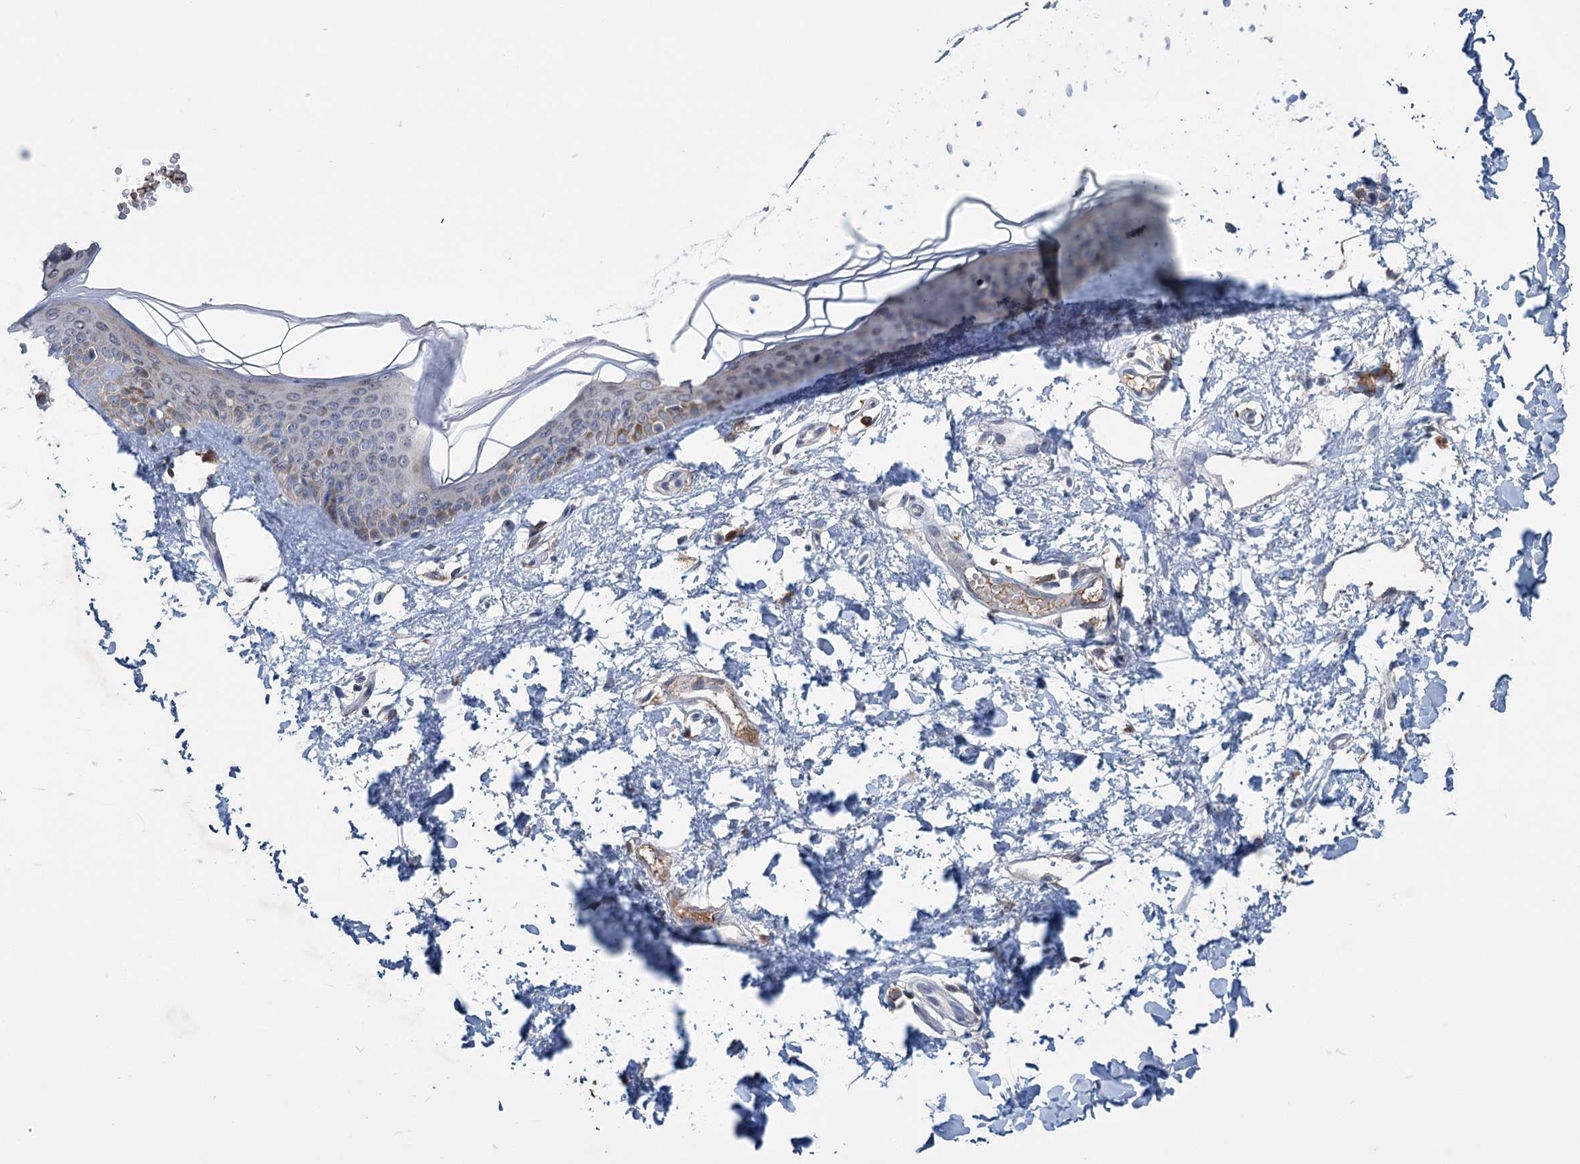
{"staining": {"intensity": "moderate", "quantity": ">75%", "location": "cytoplasmic/membranous"}, "tissue": "skin", "cell_type": "Fibroblasts", "image_type": "normal", "snomed": [{"axis": "morphology", "description": "Normal tissue, NOS"}, {"axis": "topography", "description": "Skin"}], "caption": "An image of skin stained for a protein shows moderate cytoplasmic/membranous brown staining in fibroblasts. (IHC, brightfield microscopy, high magnification).", "gene": "LPIN1", "patient": {"sex": "female", "age": 58}}